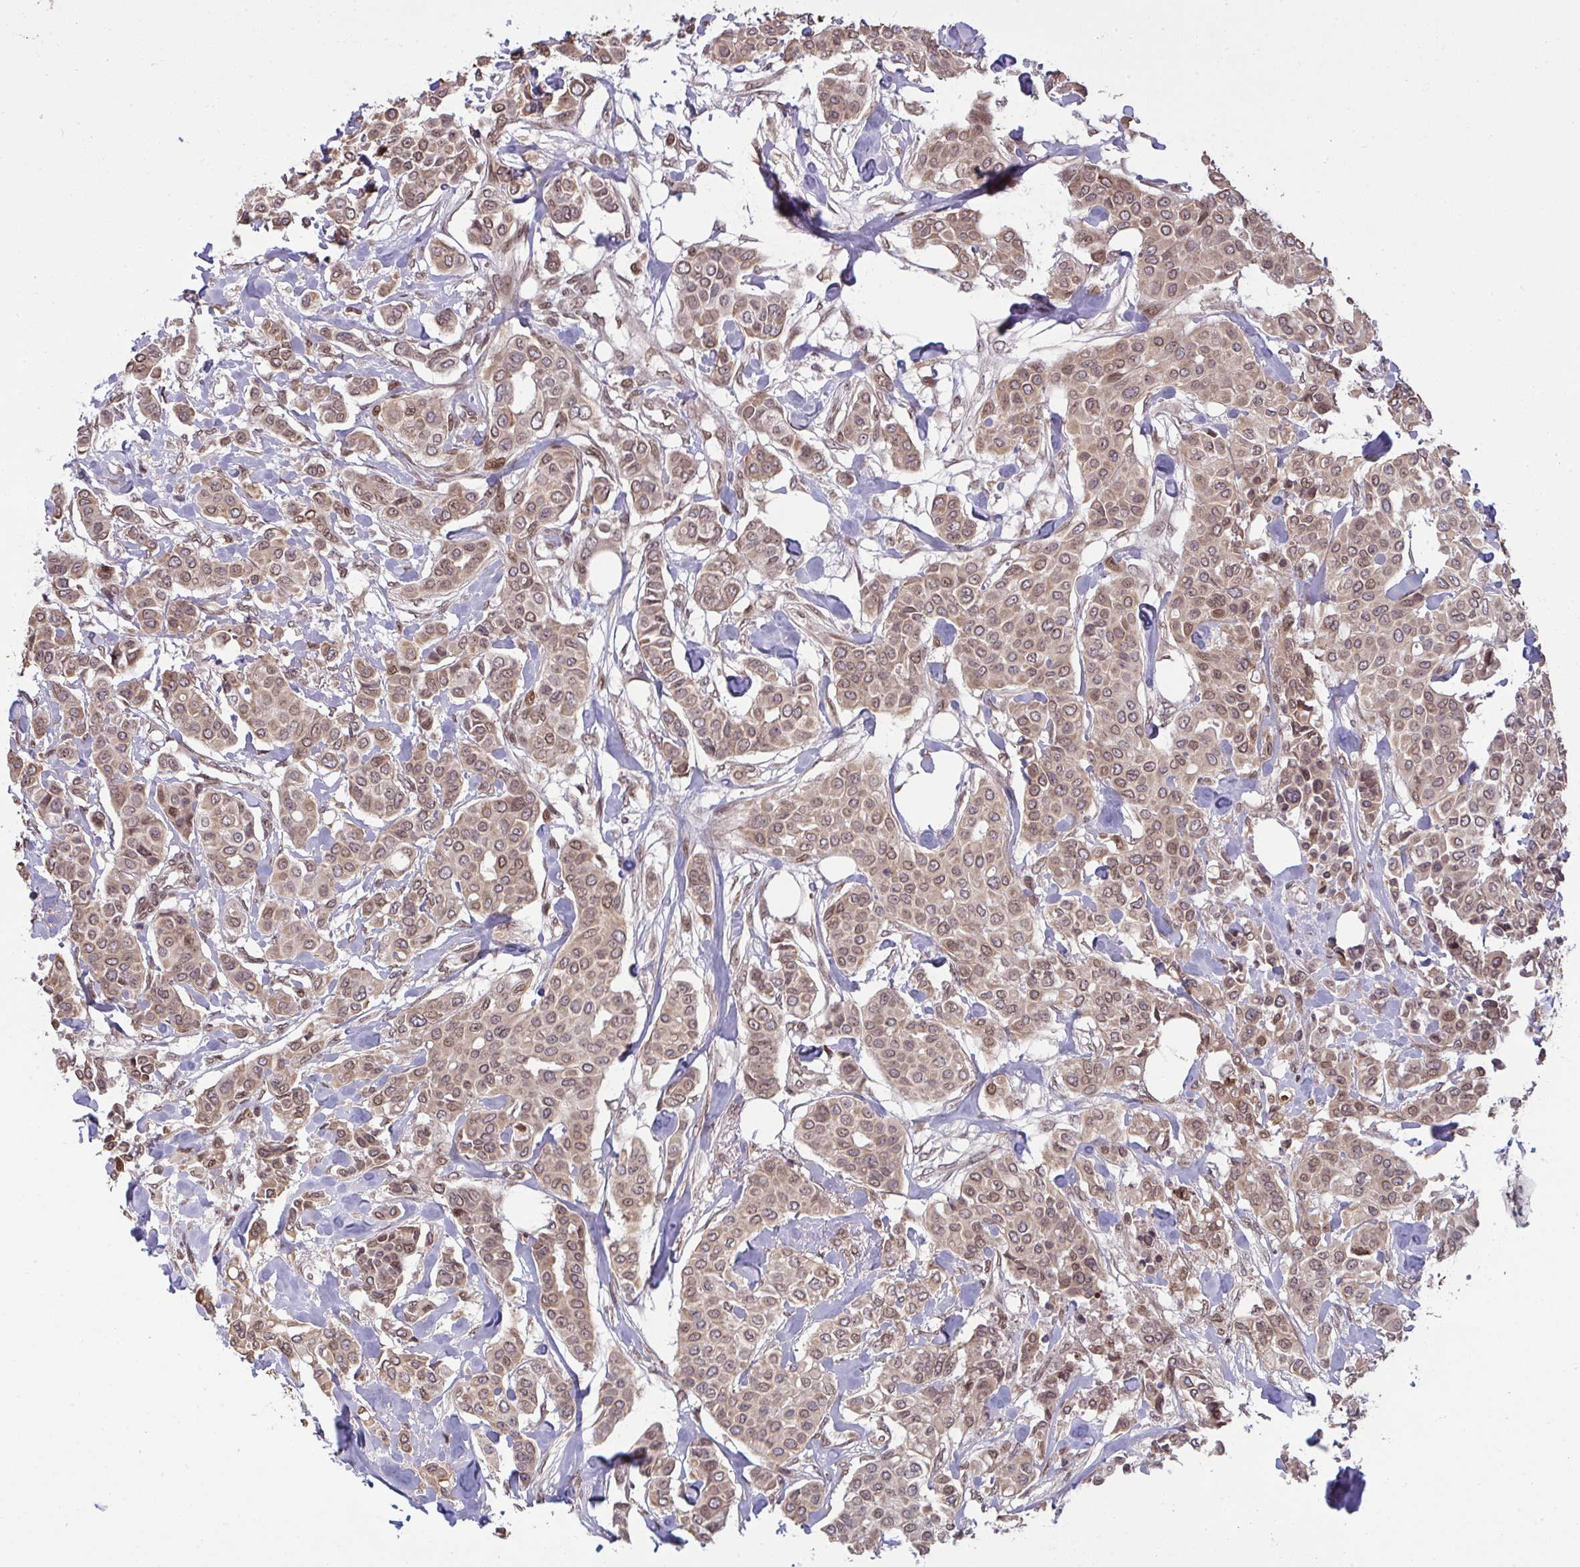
{"staining": {"intensity": "moderate", "quantity": ">75%", "location": "cytoplasmic/membranous,nuclear"}, "tissue": "breast cancer", "cell_type": "Tumor cells", "image_type": "cancer", "snomed": [{"axis": "morphology", "description": "Lobular carcinoma"}, {"axis": "topography", "description": "Breast"}], "caption": "Immunohistochemistry of human lobular carcinoma (breast) shows medium levels of moderate cytoplasmic/membranous and nuclear positivity in approximately >75% of tumor cells. (IHC, brightfield microscopy, high magnification).", "gene": "UXT", "patient": {"sex": "female", "age": 51}}